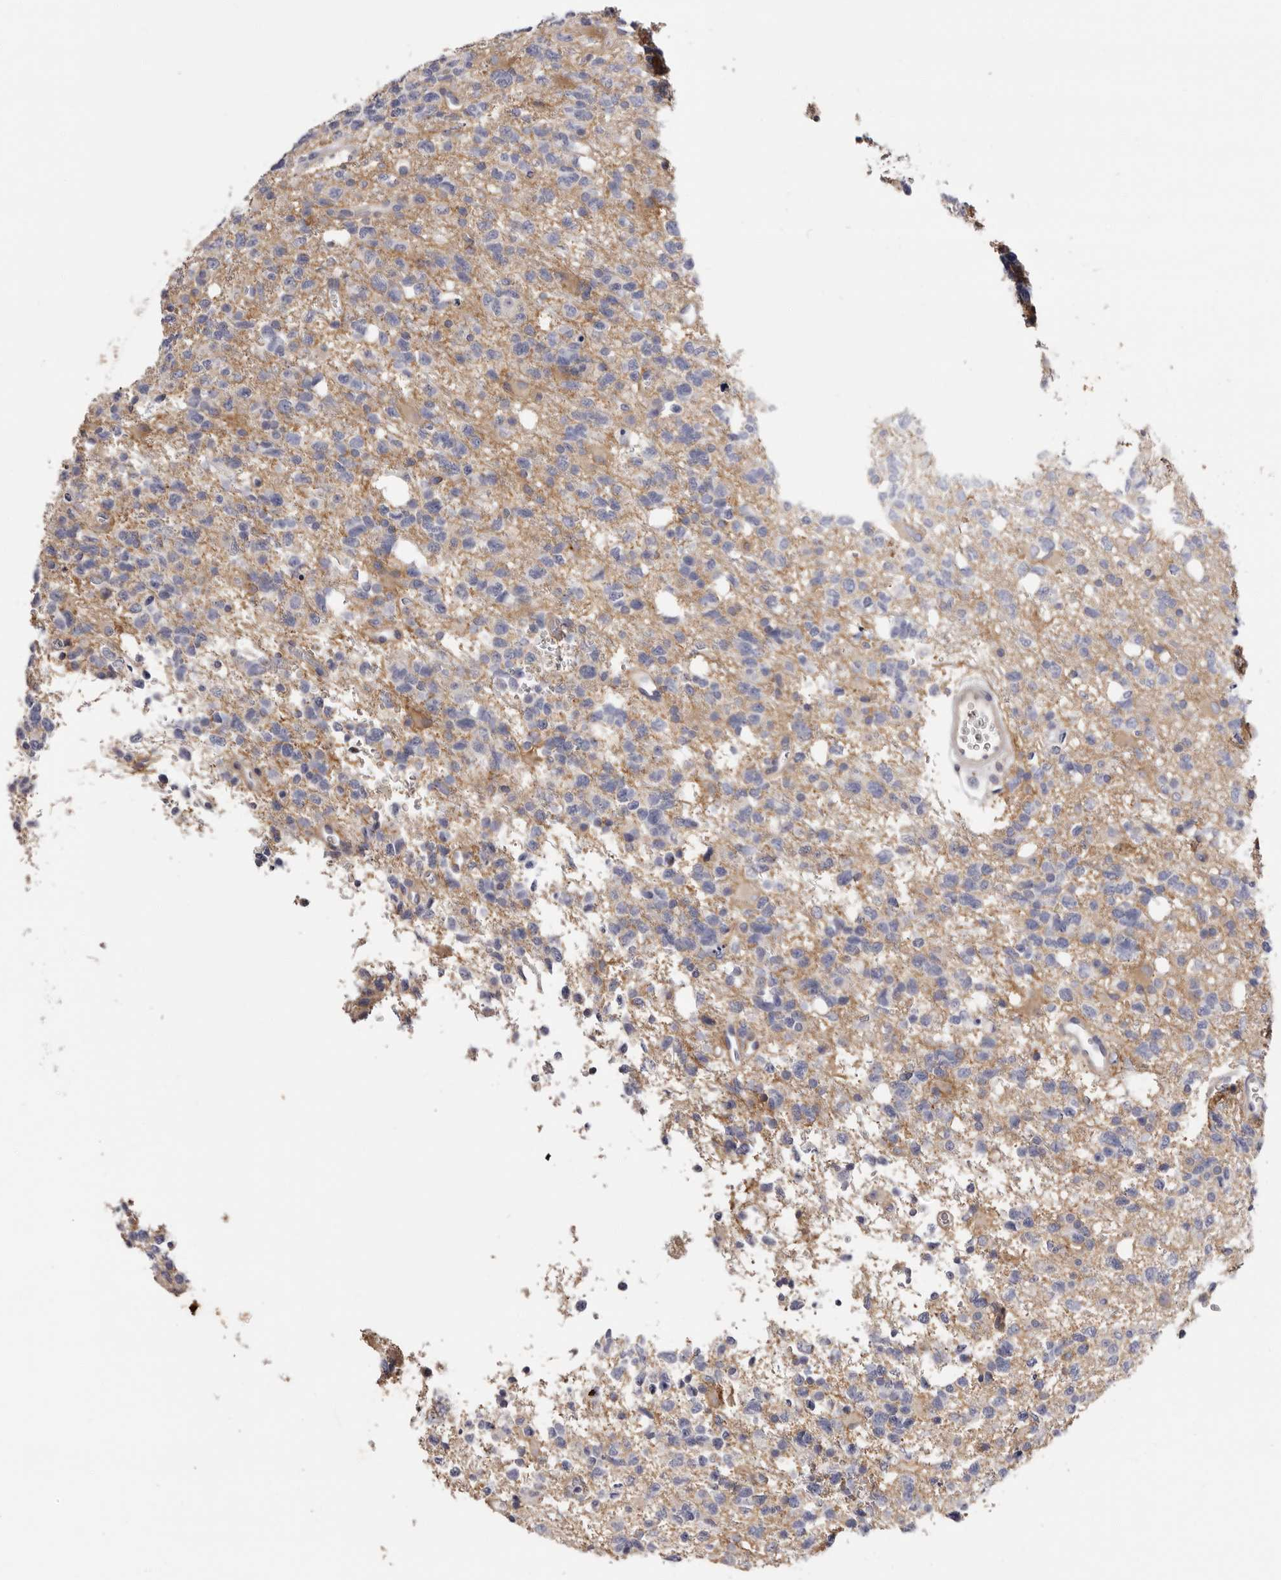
{"staining": {"intensity": "negative", "quantity": "none", "location": "none"}, "tissue": "glioma", "cell_type": "Tumor cells", "image_type": "cancer", "snomed": [{"axis": "morphology", "description": "Glioma, malignant, High grade"}, {"axis": "topography", "description": "Brain"}], "caption": "IHC micrograph of neoplastic tissue: human glioma stained with DAB demonstrates no significant protein staining in tumor cells.", "gene": "STK16", "patient": {"sex": "female", "age": 62}}